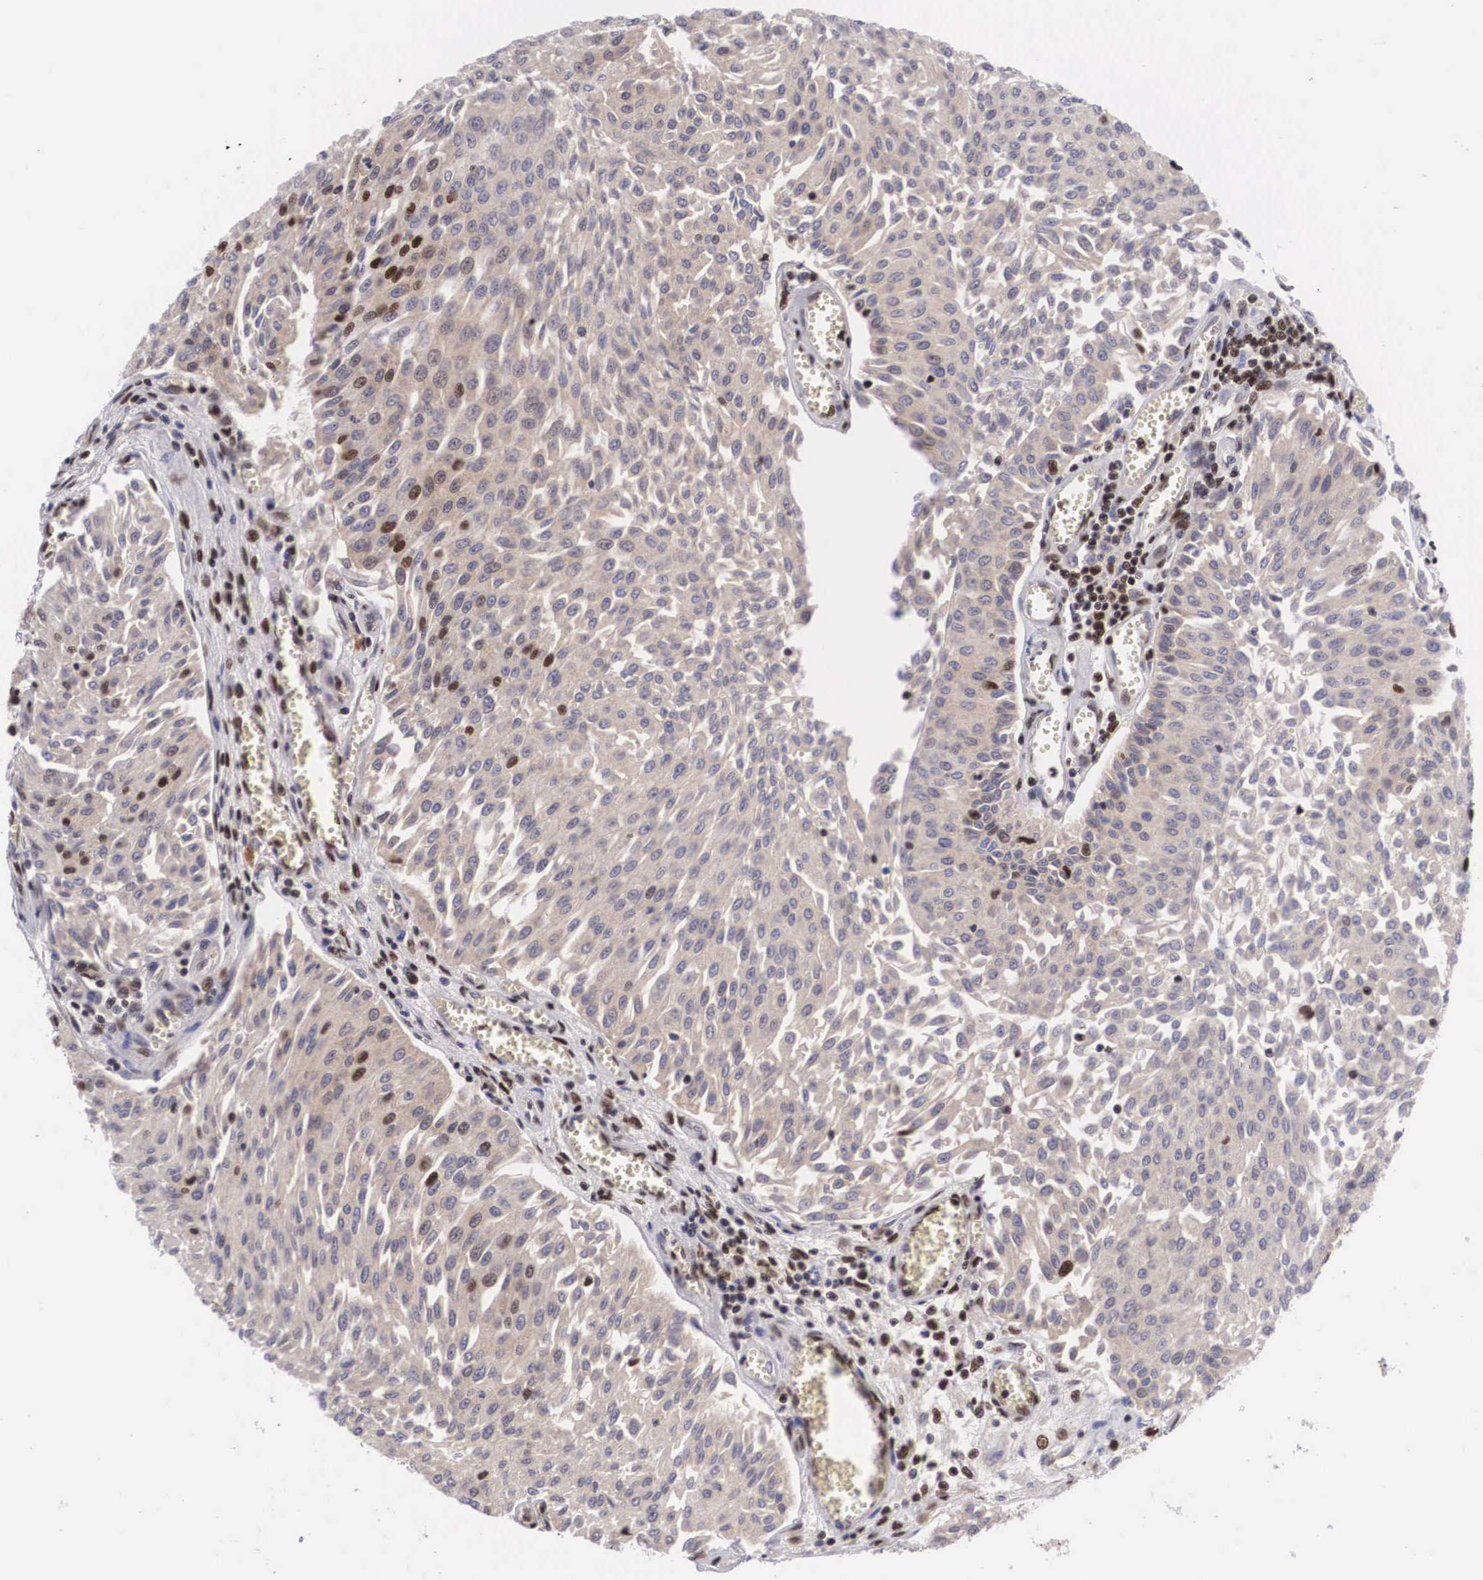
{"staining": {"intensity": "moderate", "quantity": "<25%", "location": "nuclear"}, "tissue": "urothelial cancer", "cell_type": "Tumor cells", "image_type": "cancer", "snomed": [{"axis": "morphology", "description": "Urothelial carcinoma, Low grade"}, {"axis": "topography", "description": "Urinary bladder"}], "caption": "Brown immunohistochemical staining in urothelial cancer exhibits moderate nuclear staining in approximately <25% of tumor cells.", "gene": "SF3A1", "patient": {"sex": "male", "age": 86}}